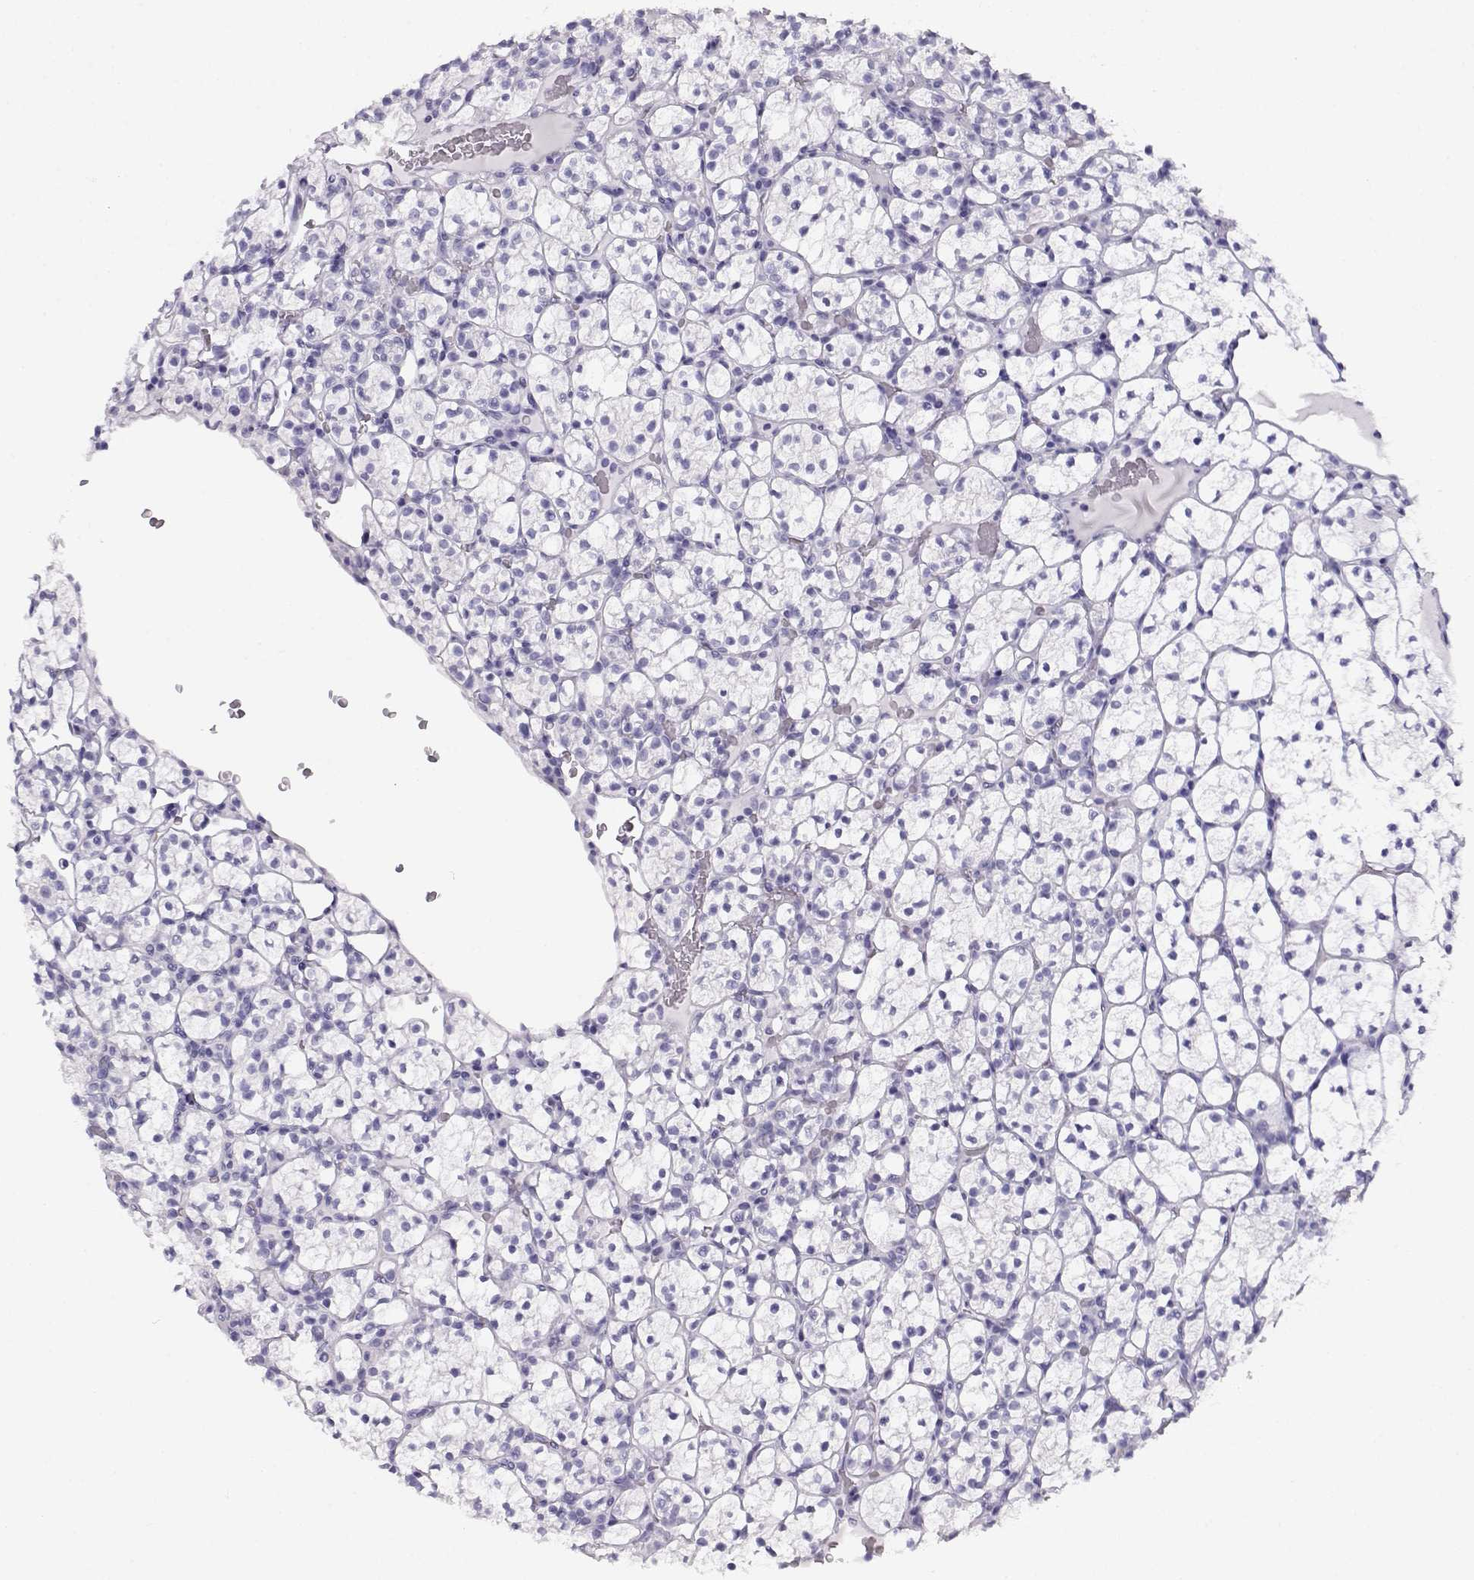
{"staining": {"intensity": "negative", "quantity": "none", "location": "none"}, "tissue": "renal cancer", "cell_type": "Tumor cells", "image_type": "cancer", "snomed": [{"axis": "morphology", "description": "Adenocarcinoma, NOS"}, {"axis": "topography", "description": "Kidney"}], "caption": "The histopathology image exhibits no staining of tumor cells in renal cancer.", "gene": "ACTN2", "patient": {"sex": "female", "age": 89}}